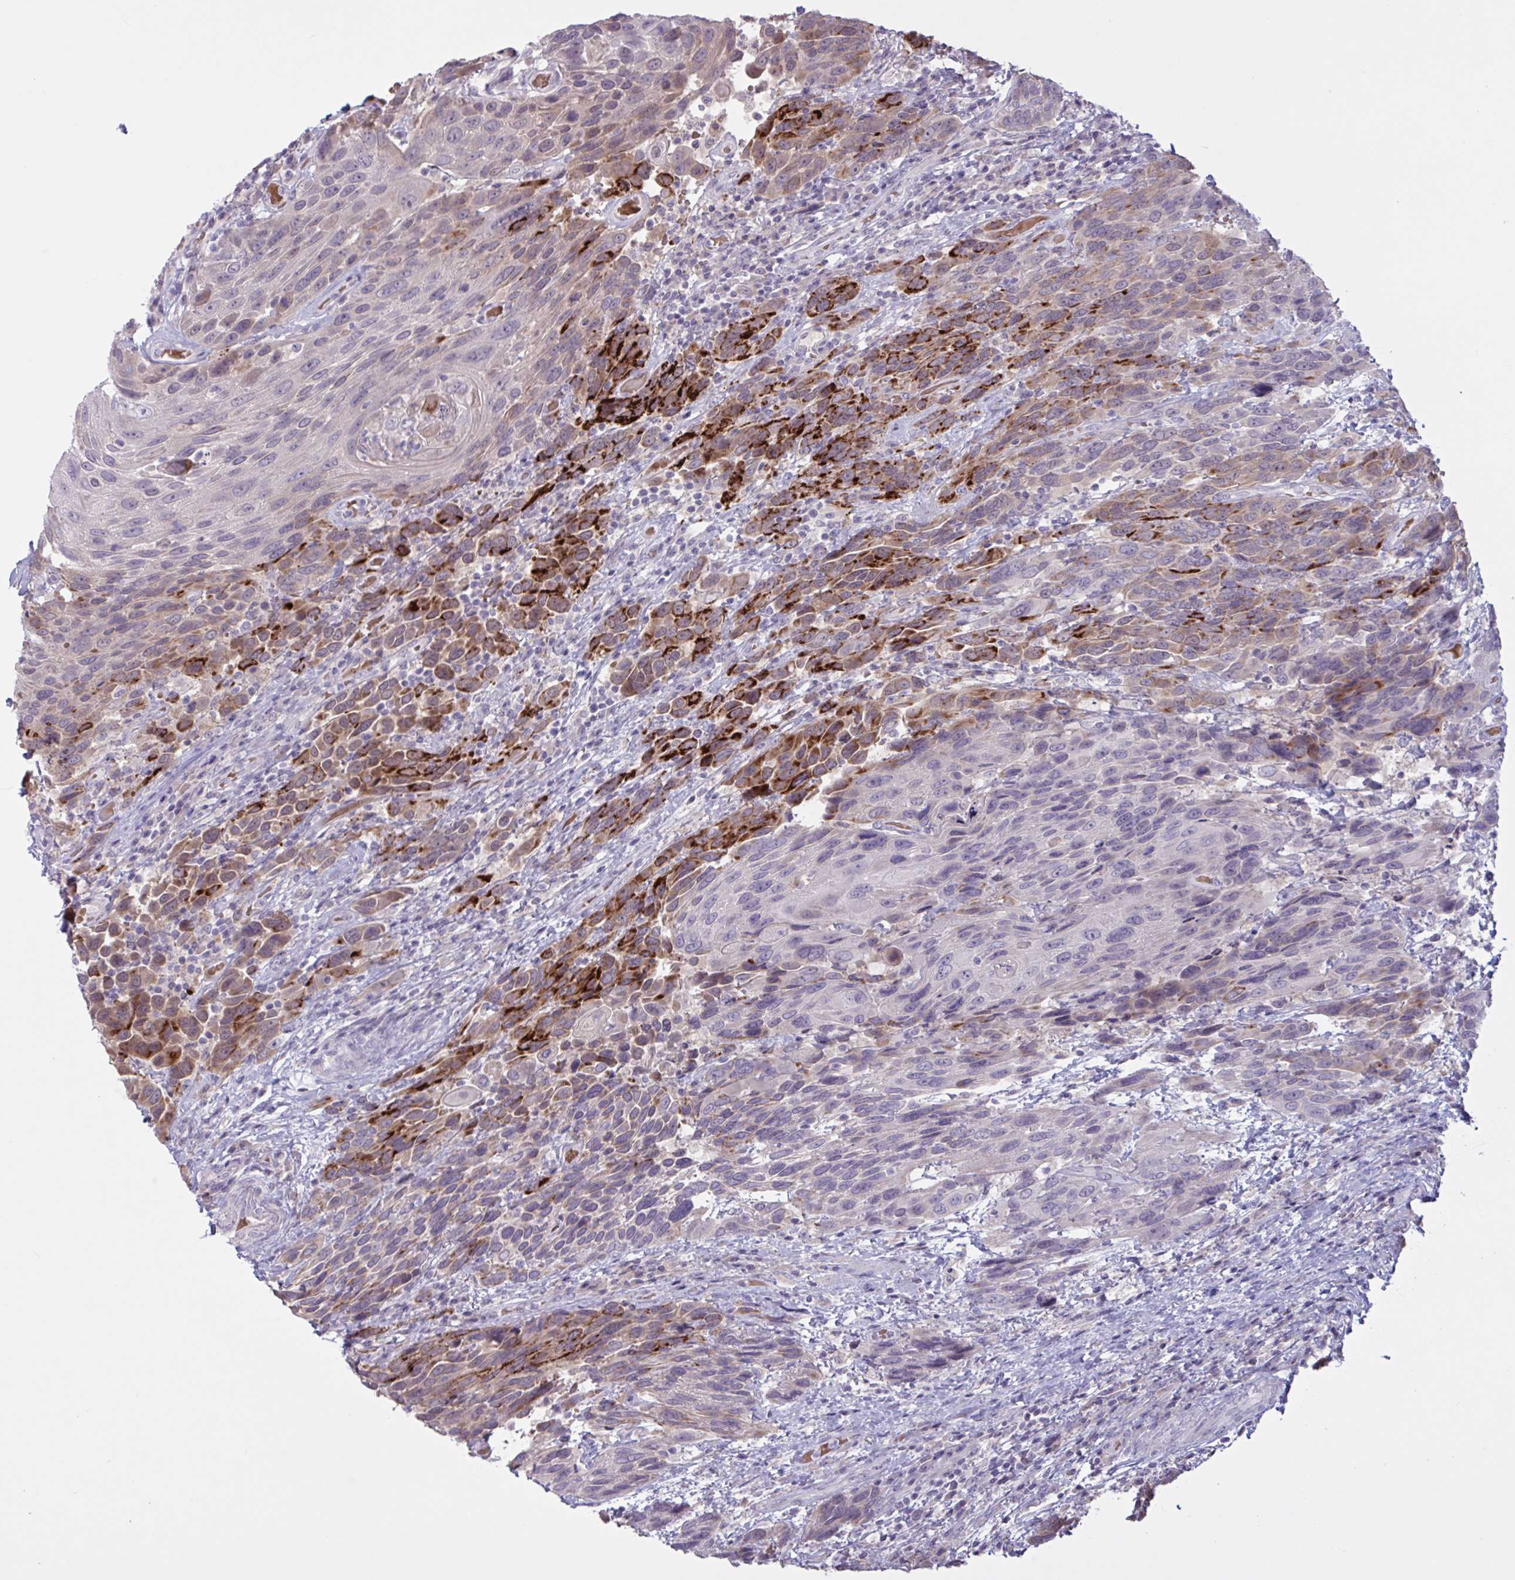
{"staining": {"intensity": "strong", "quantity": "<25%", "location": "cytoplasmic/membranous"}, "tissue": "urothelial cancer", "cell_type": "Tumor cells", "image_type": "cancer", "snomed": [{"axis": "morphology", "description": "Urothelial carcinoma, High grade"}, {"axis": "topography", "description": "Urinary bladder"}], "caption": "Approximately <25% of tumor cells in human high-grade urothelial carcinoma show strong cytoplasmic/membranous protein staining as visualized by brown immunohistochemical staining.", "gene": "RFPL4B", "patient": {"sex": "female", "age": 70}}